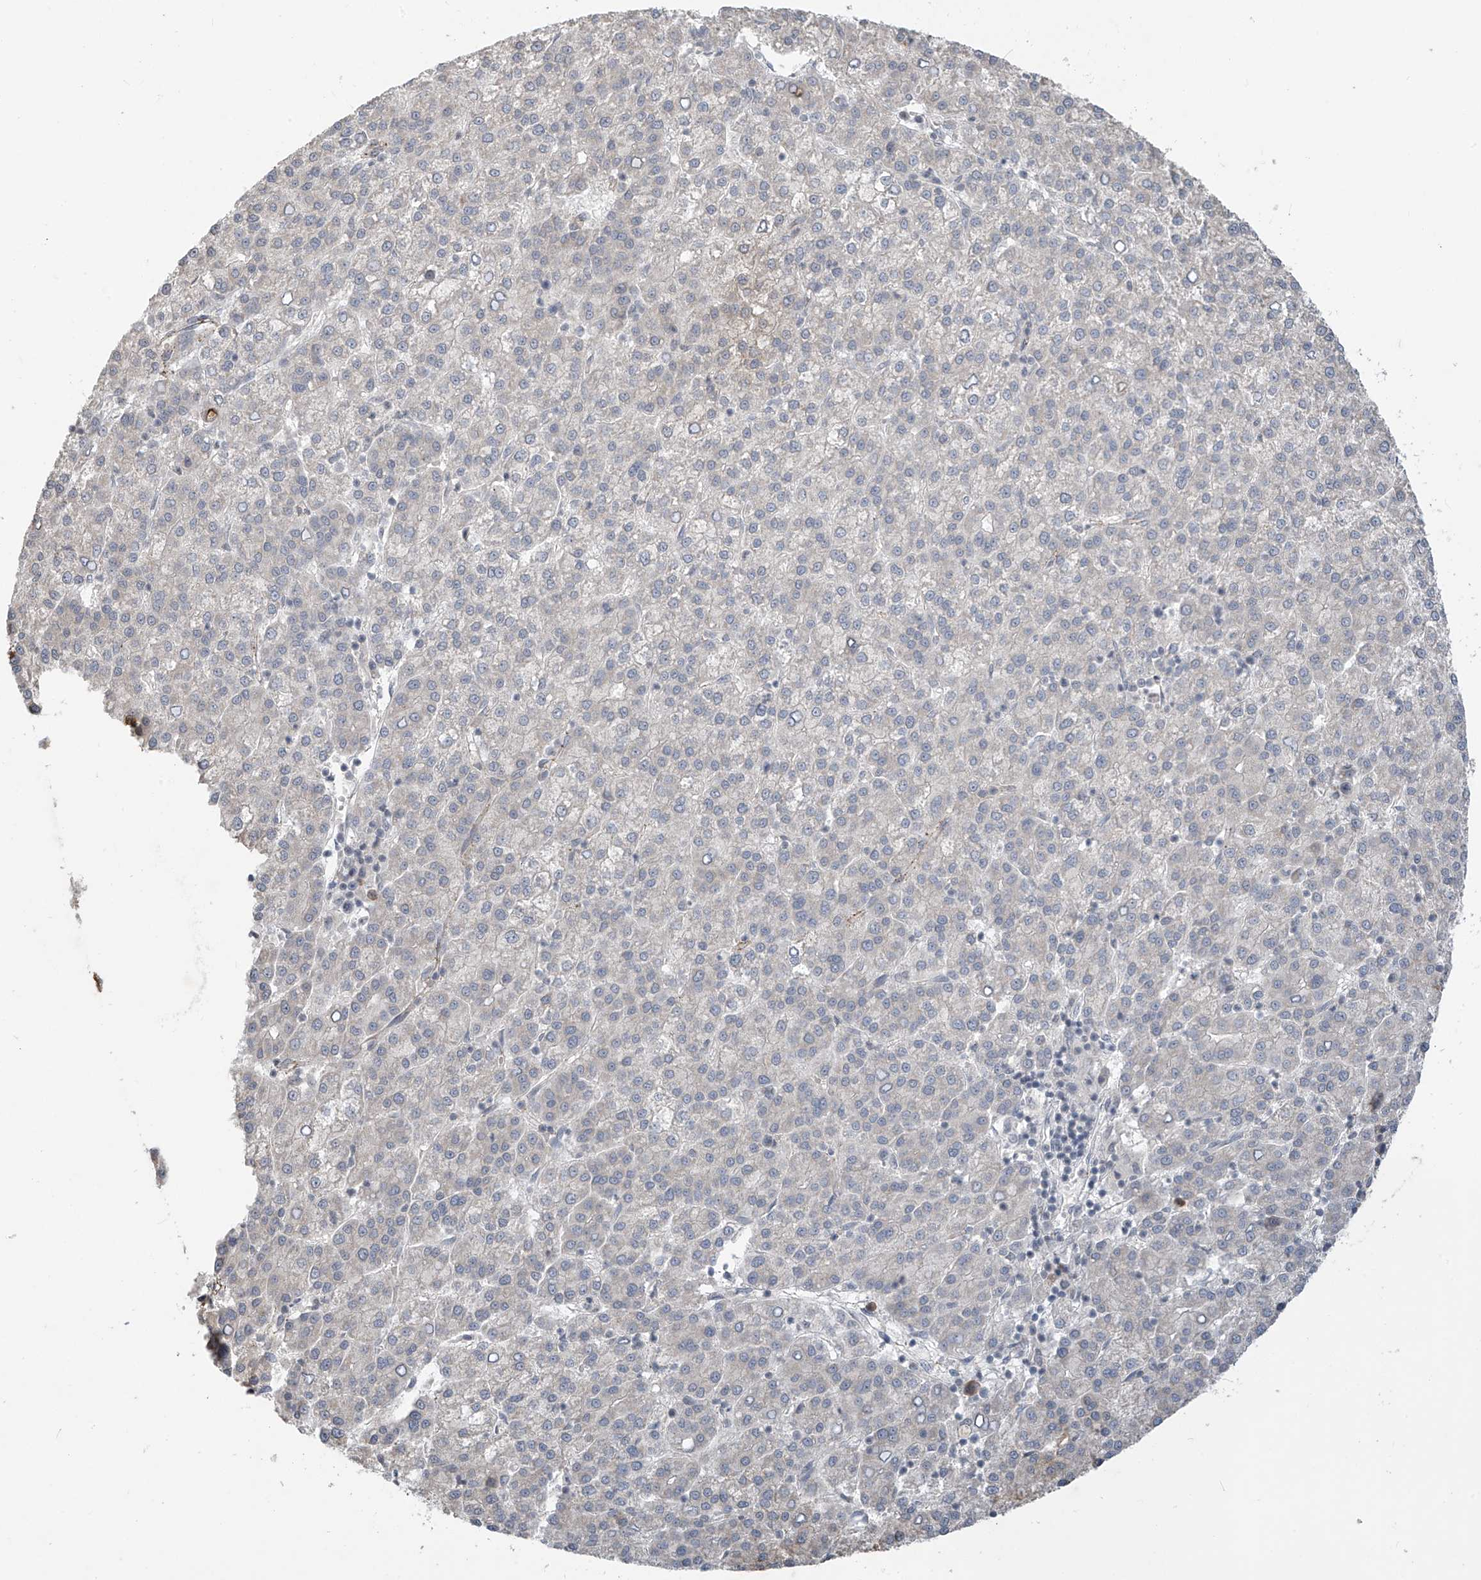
{"staining": {"intensity": "negative", "quantity": "none", "location": "none"}, "tissue": "liver cancer", "cell_type": "Tumor cells", "image_type": "cancer", "snomed": [{"axis": "morphology", "description": "Carcinoma, Hepatocellular, NOS"}, {"axis": "topography", "description": "Liver"}], "caption": "A photomicrograph of liver cancer stained for a protein exhibits no brown staining in tumor cells. The staining was performed using DAB (3,3'-diaminobenzidine) to visualize the protein expression in brown, while the nuclei were stained in blue with hematoxylin (Magnification: 20x).", "gene": "DGKQ", "patient": {"sex": "female", "age": 58}}